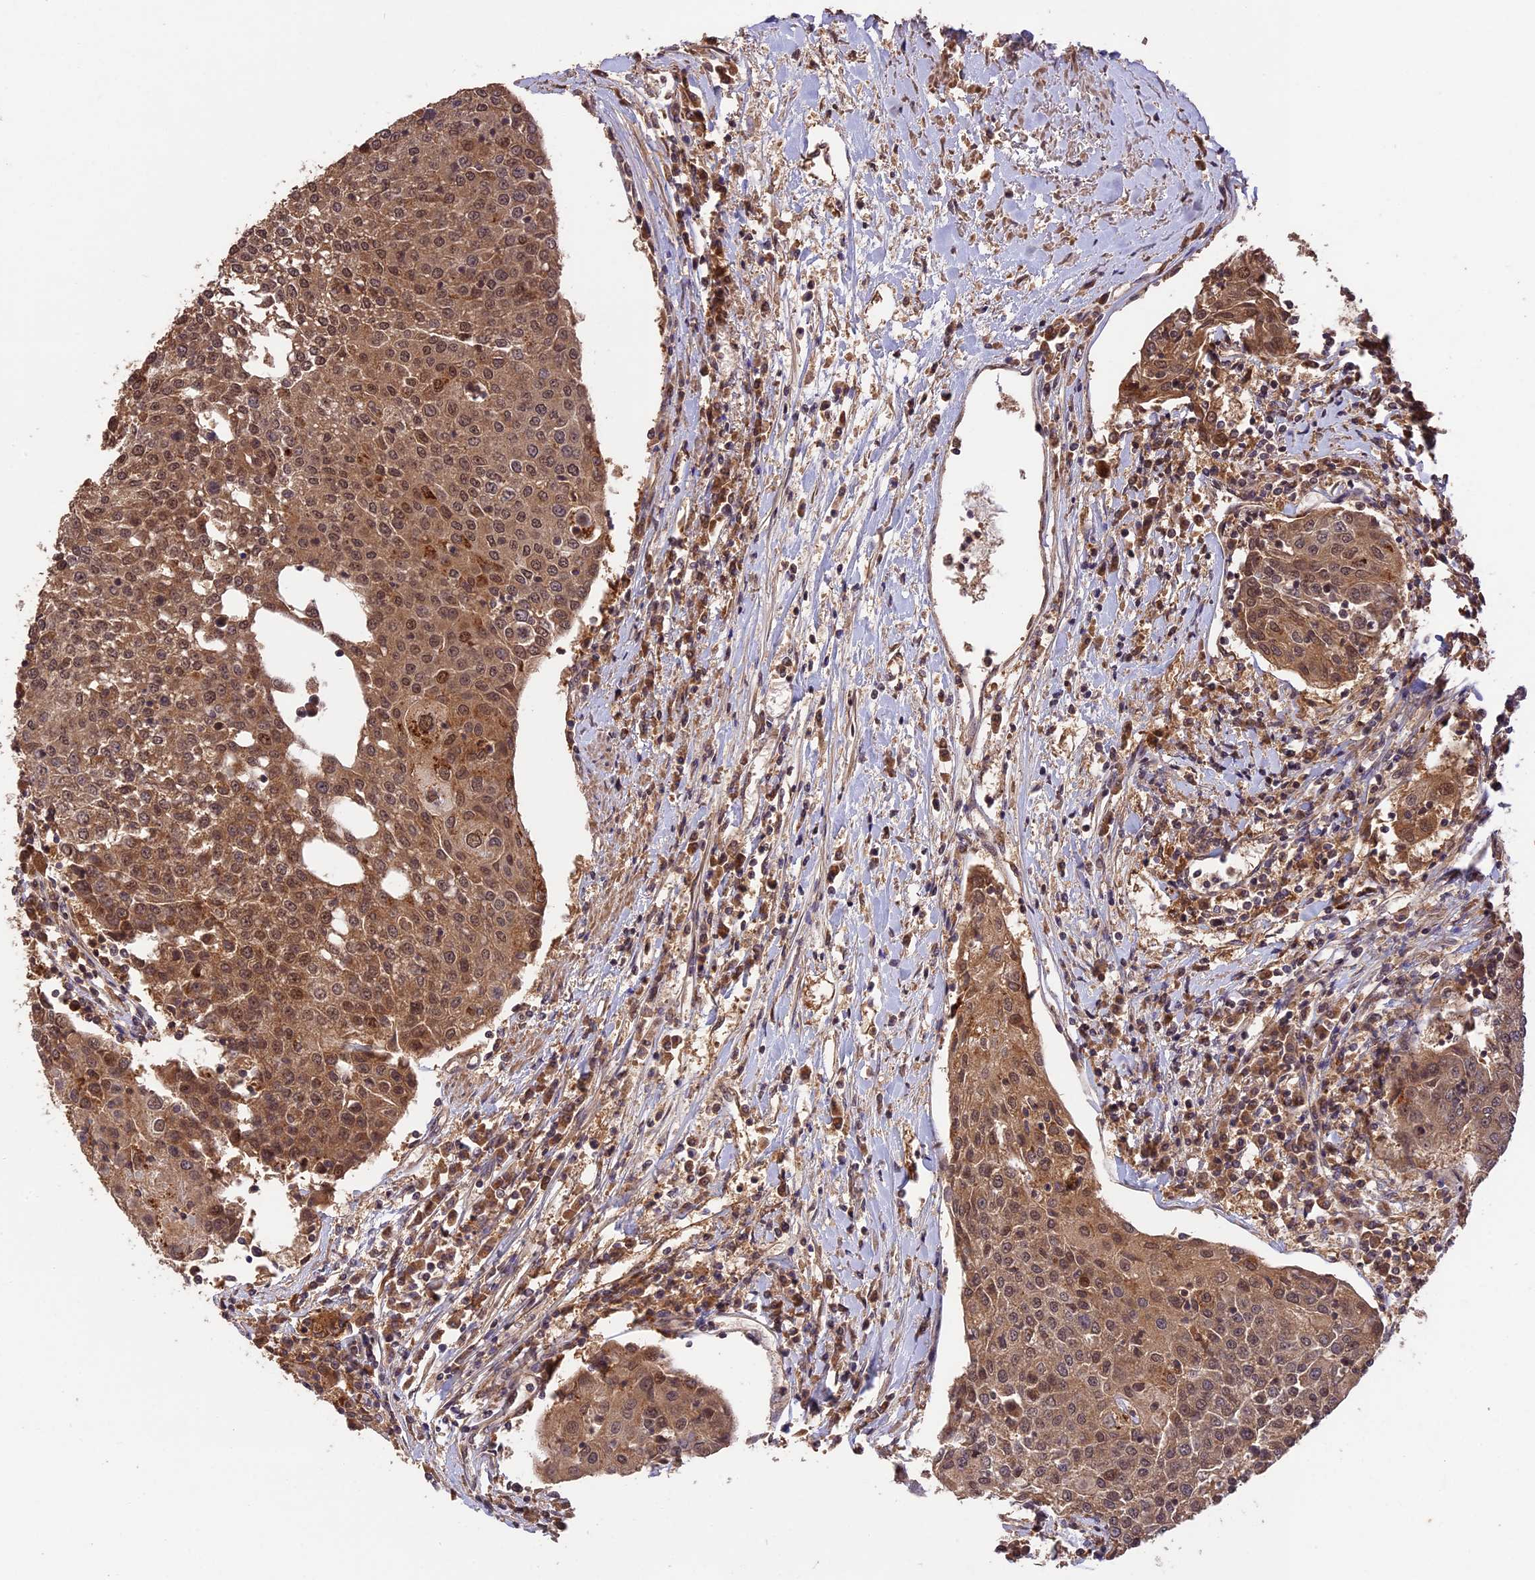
{"staining": {"intensity": "moderate", "quantity": ">75%", "location": "cytoplasmic/membranous,nuclear"}, "tissue": "urothelial cancer", "cell_type": "Tumor cells", "image_type": "cancer", "snomed": [{"axis": "morphology", "description": "Urothelial carcinoma, High grade"}, {"axis": "topography", "description": "Urinary bladder"}], "caption": "The immunohistochemical stain shows moderate cytoplasmic/membranous and nuclear staining in tumor cells of urothelial cancer tissue.", "gene": "ESCO1", "patient": {"sex": "female", "age": 85}}